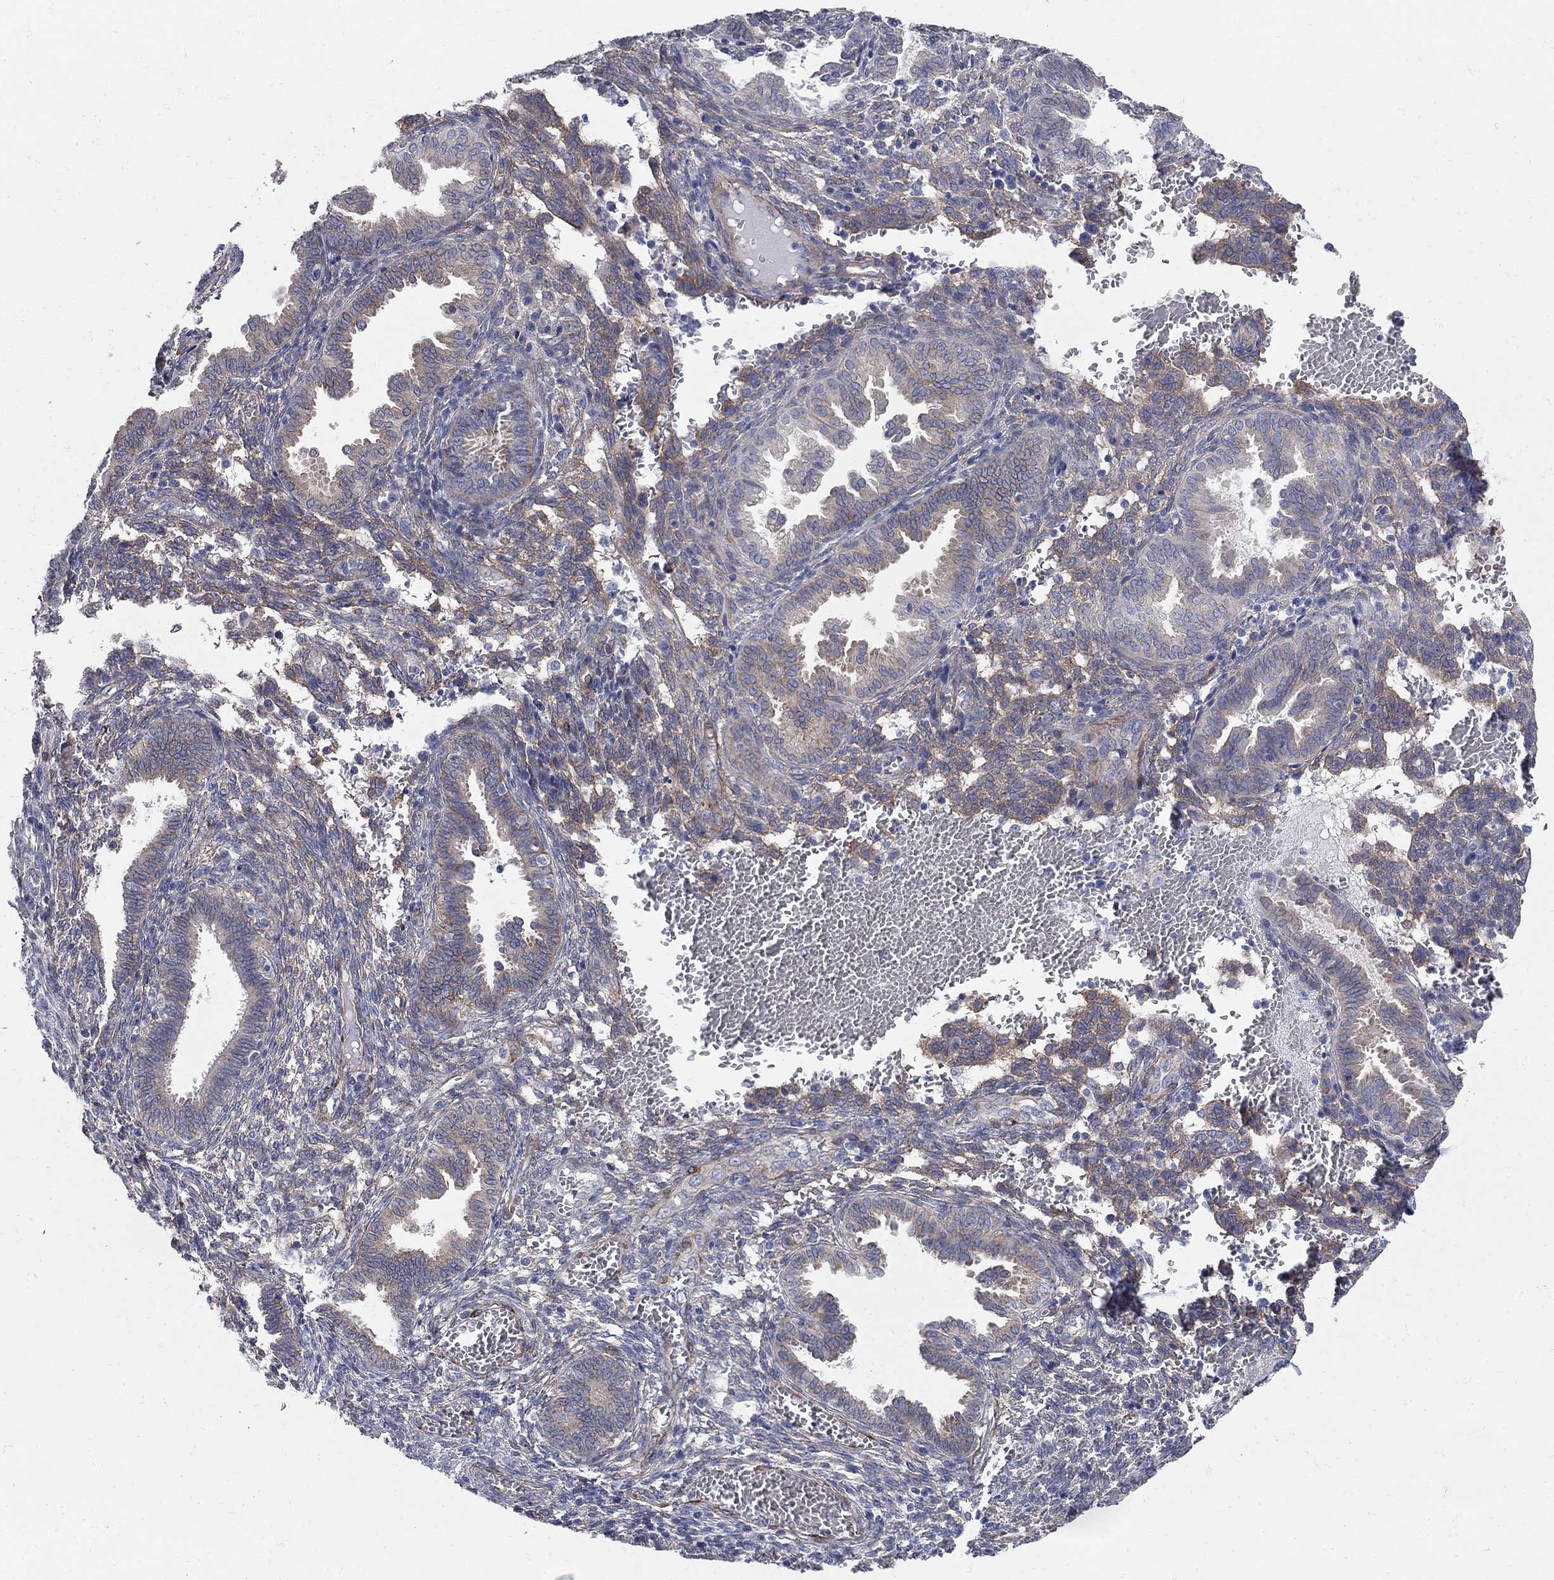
{"staining": {"intensity": "negative", "quantity": "none", "location": "none"}, "tissue": "endometrium", "cell_type": "Cells in endometrial stroma", "image_type": "normal", "snomed": [{"axis": "morphology", "description": "Normal tissue, NOS"}, {"axis": "topography", "description": "Endometrium"}], "caption": "Immunohistochemistry histopathology image of benign endometrium: endometrium stained with DAB exhibits no significant protein positivity in cells in endometrial stroma. (IHC, brightfield microscopy, high magnification).", "gene": "SEPTIN8", "patient": {"sex": "female", "age": 42}}